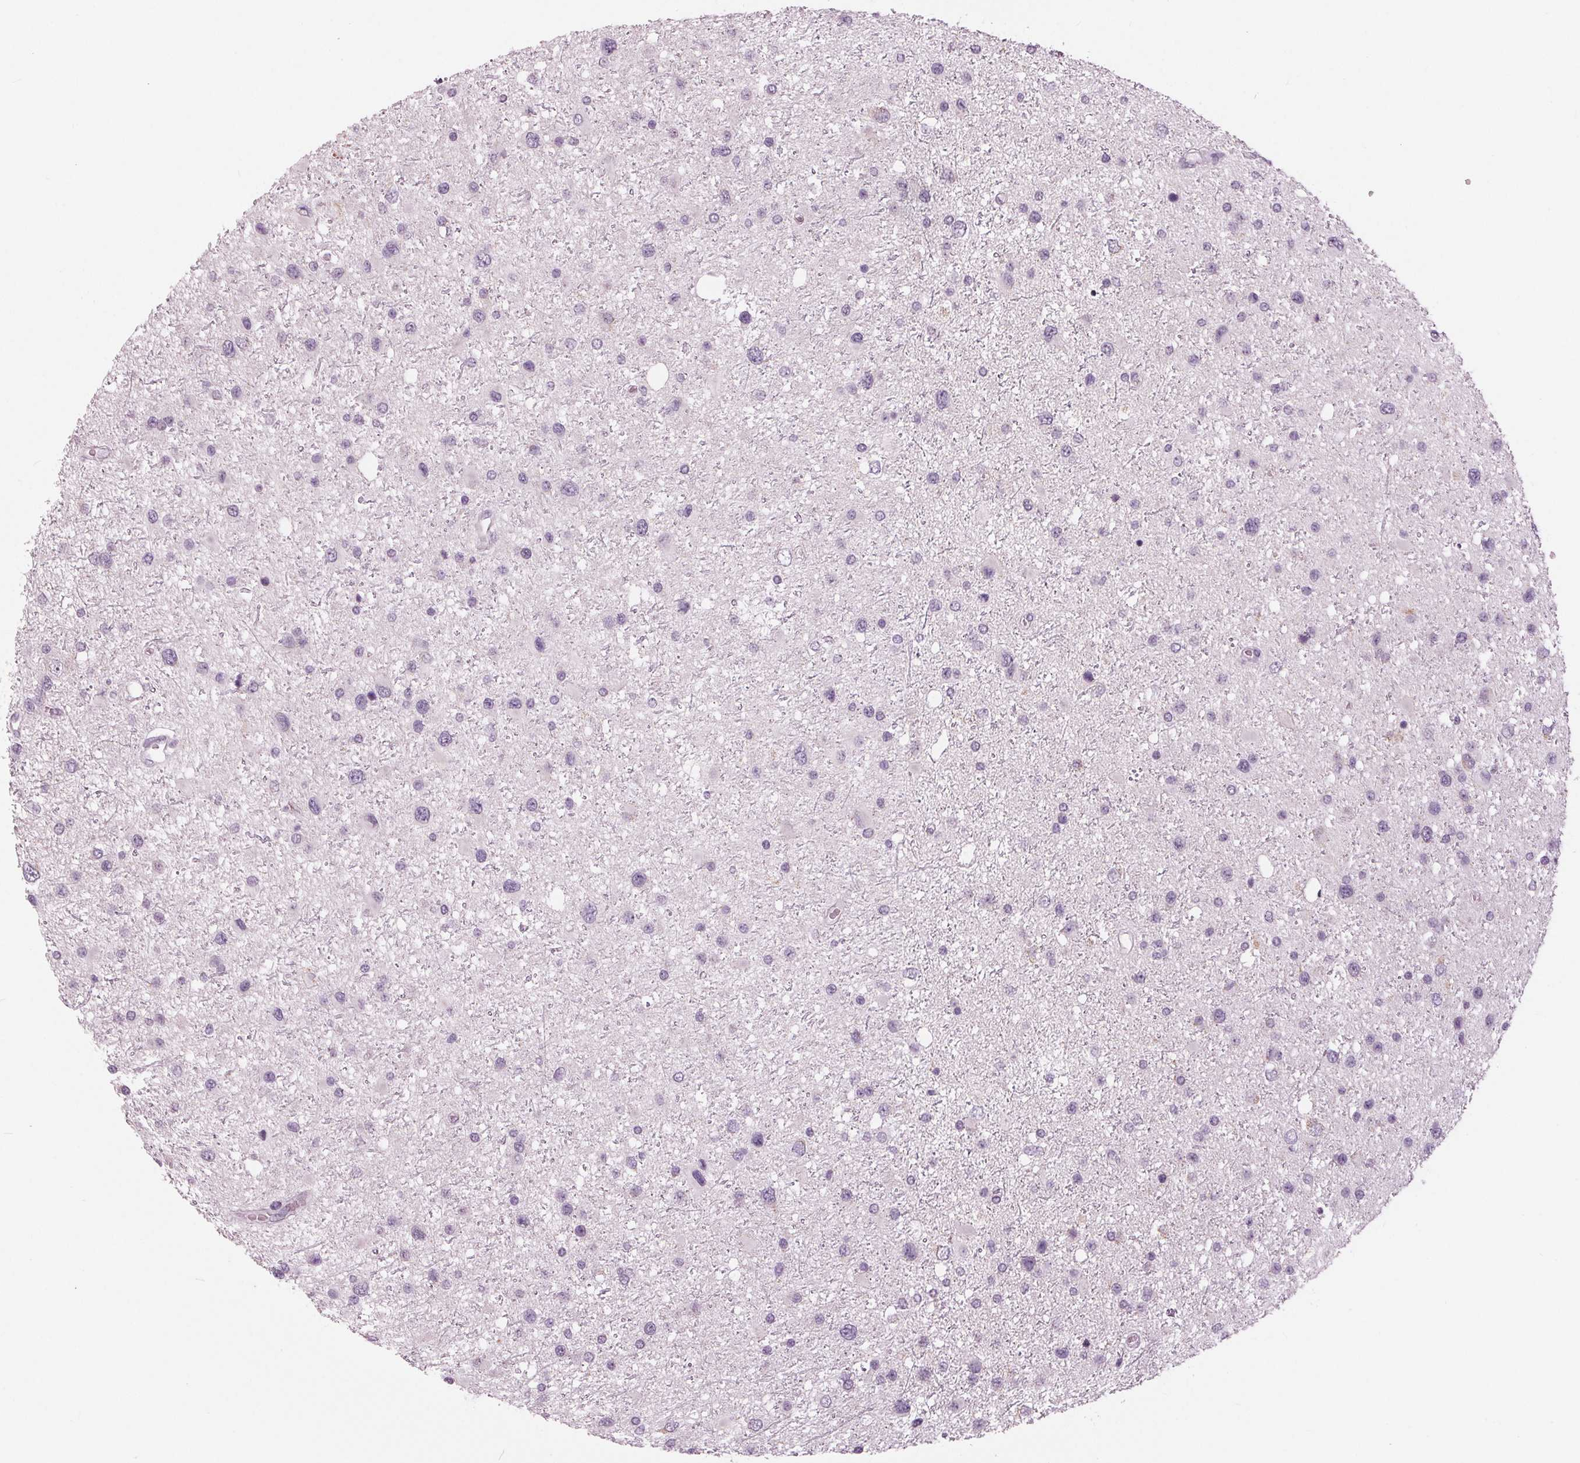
{"staining": {"intensity": "negative", "quantity": "none", "location": "none"}, "tissue": "glioma", "cell_type": "Tumor cells", "image_type": "cancer", "snomed": [{"axis": "morphology", "description": "Glioma, malignant, Low grade"}, {"axis": "topography", "description": "Brain"}], "caption": "The micrograph reveals no staining of tumor cells in low-grade glioma (malignant). (Immunohistochemistry, brightfield microscopy, high magnification).", "gene": "SAMD4A", "patient": {"sex": "female", "age": 32}}